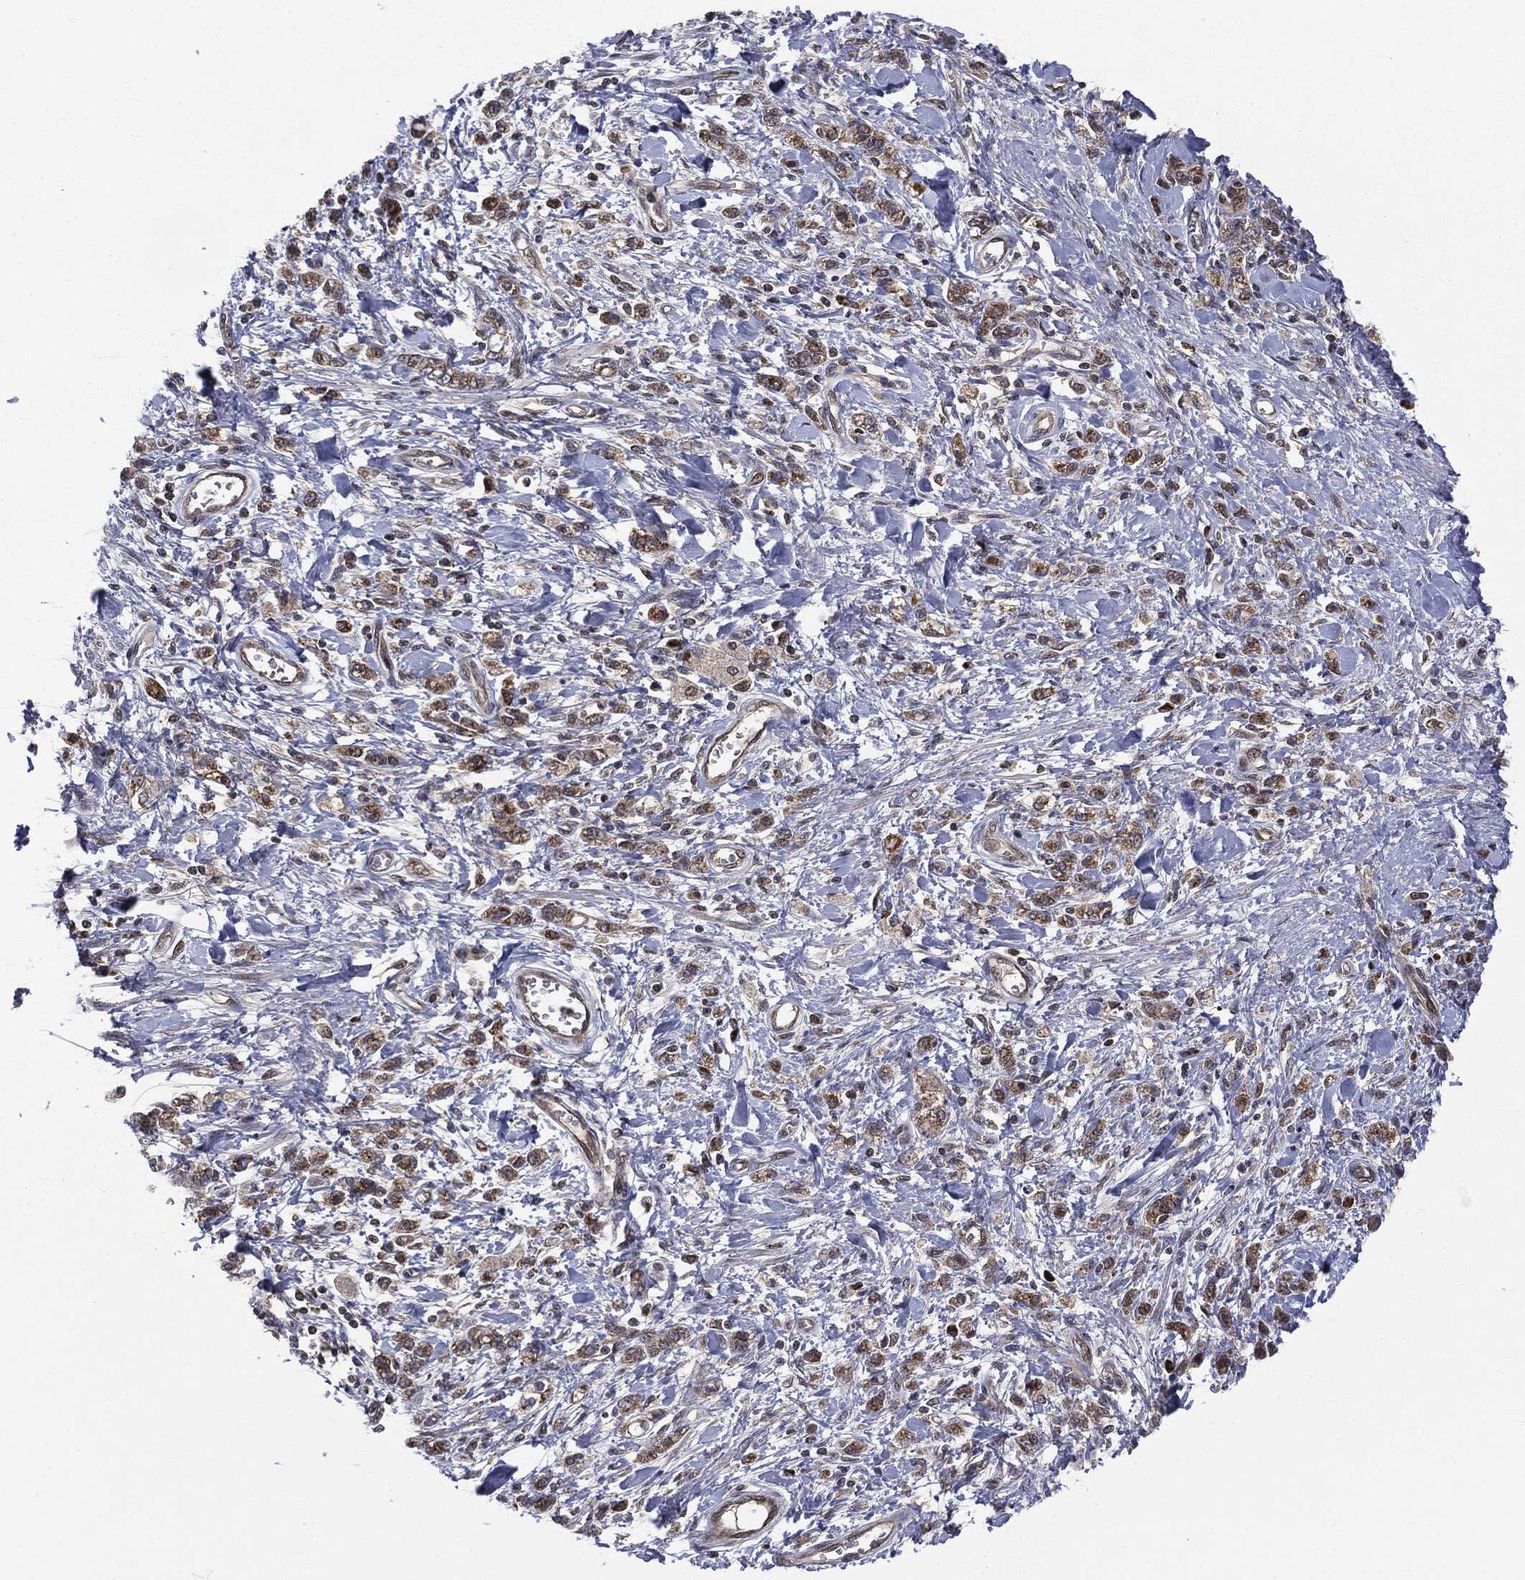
{"staining": {"intensity": "moderate", "quantity": "25%-75%", "location": "cytoplasmic/membranous"}, "tissue": "stomach cancer", "cell_type": "Tumor cells", "image_type": "cancer", "snomed": [{"axis": "morphology", "description": "Adenocarcinoma, NOS"}, {"axis": "topography", "description": "Stomach"}], "caption": "This is a photomicrograph of immunohistochemistry (IHC) staining of stomach cancer, which shows moderate expression in the cytoplasmic/membranous of tumor cells.", "gene": "PTPA", "patient": {"sex": "male", "age": 77}}